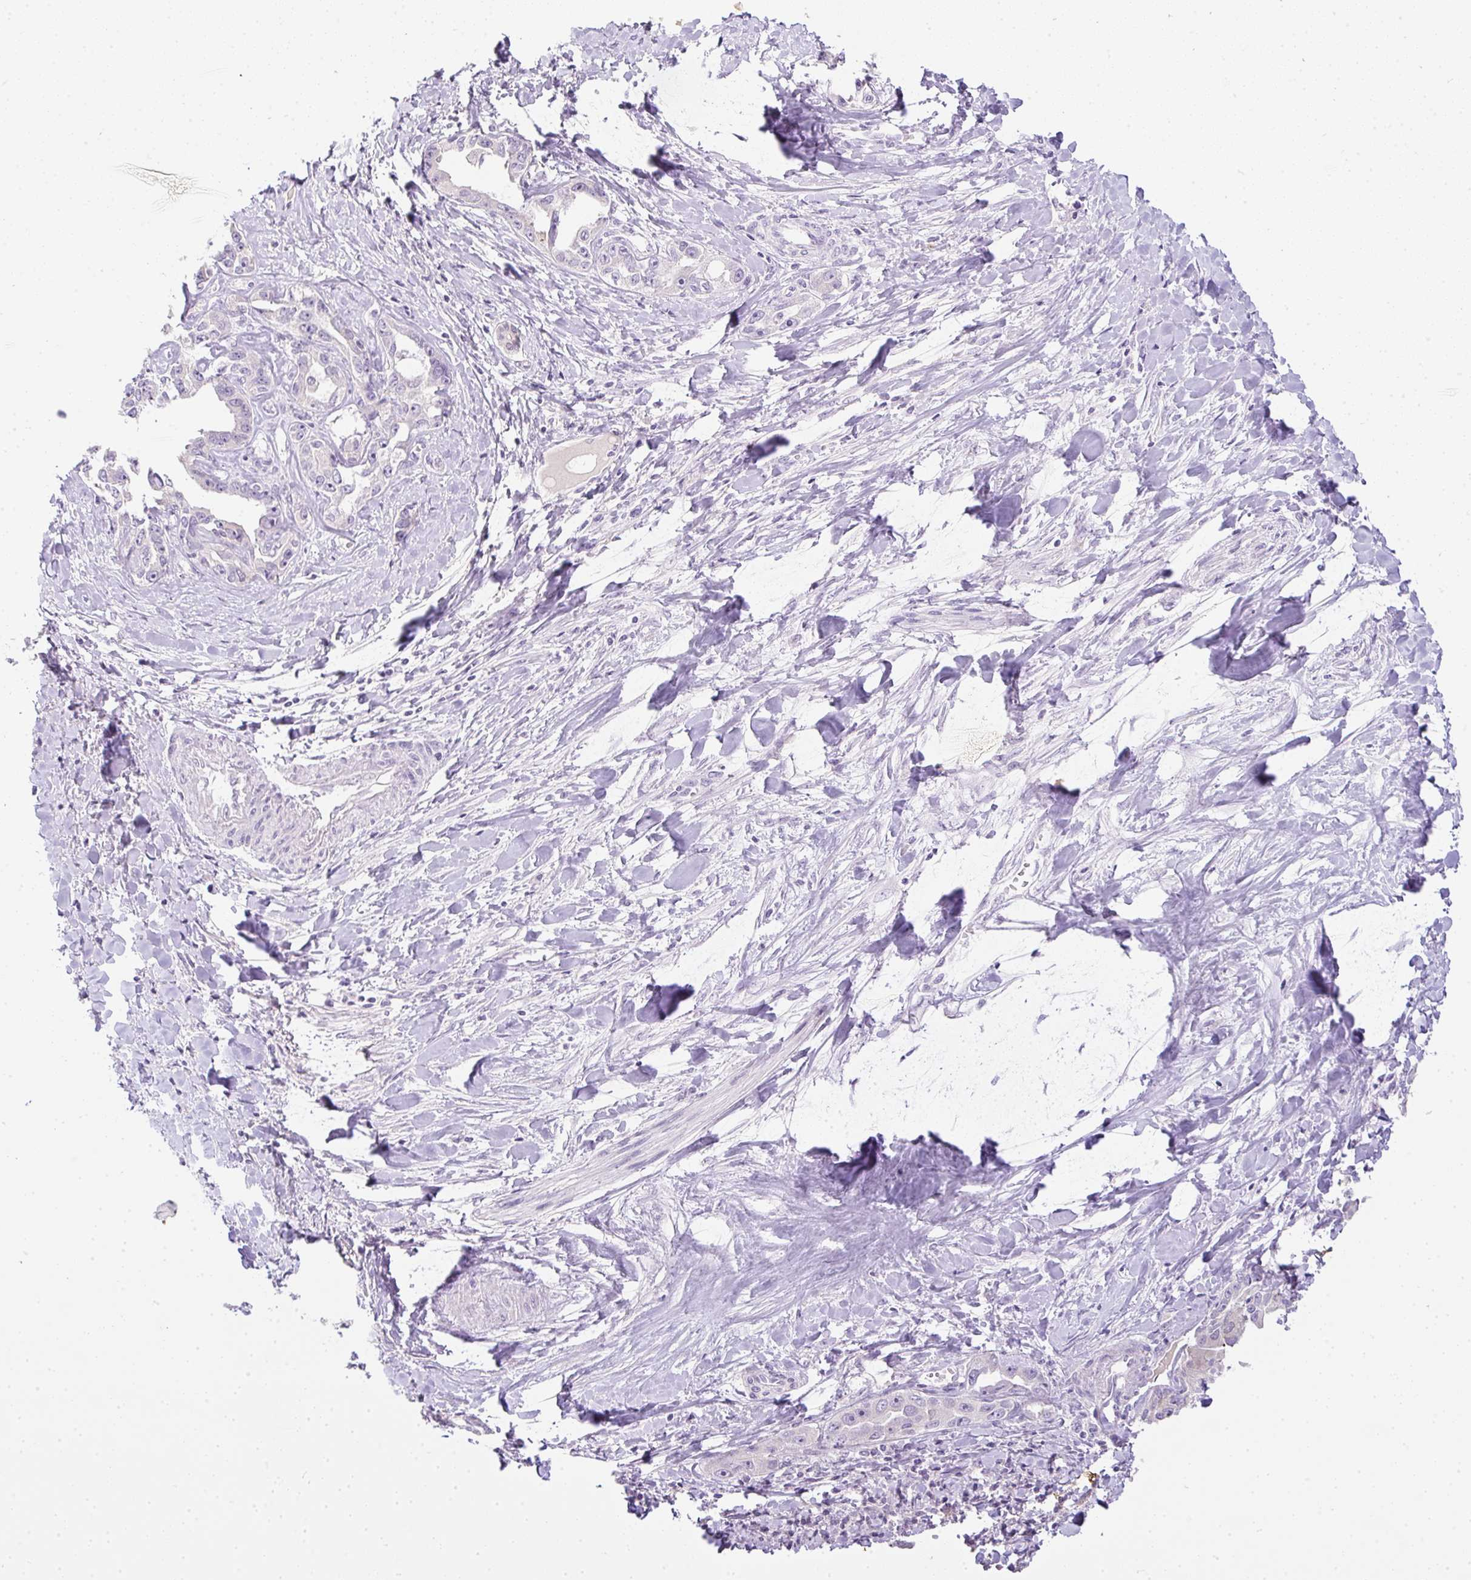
{"staining": {"intensity": "negative", "quantity": "none", "location": "none"}, "tissue": "liver cancer", "cell_type": "Tumor cells", "image_type": "cancer", "snomed": [{"axis": "morphology", "description": "Cholangiocarcinoma"}, {"axis": "topography", "description": "Liver"}], "caption": "IHC micrograph of human liver cholangiocarcinoma stained for a protein (brown), which reveals no staining in tumor cells. (DAB (3,3'-diaminobenzidine) immunohistochemistry visualized using brightfield microscopy, high magnification).", "gene": "CMPK1", "patient": {"sex": "male", "age": 59}}